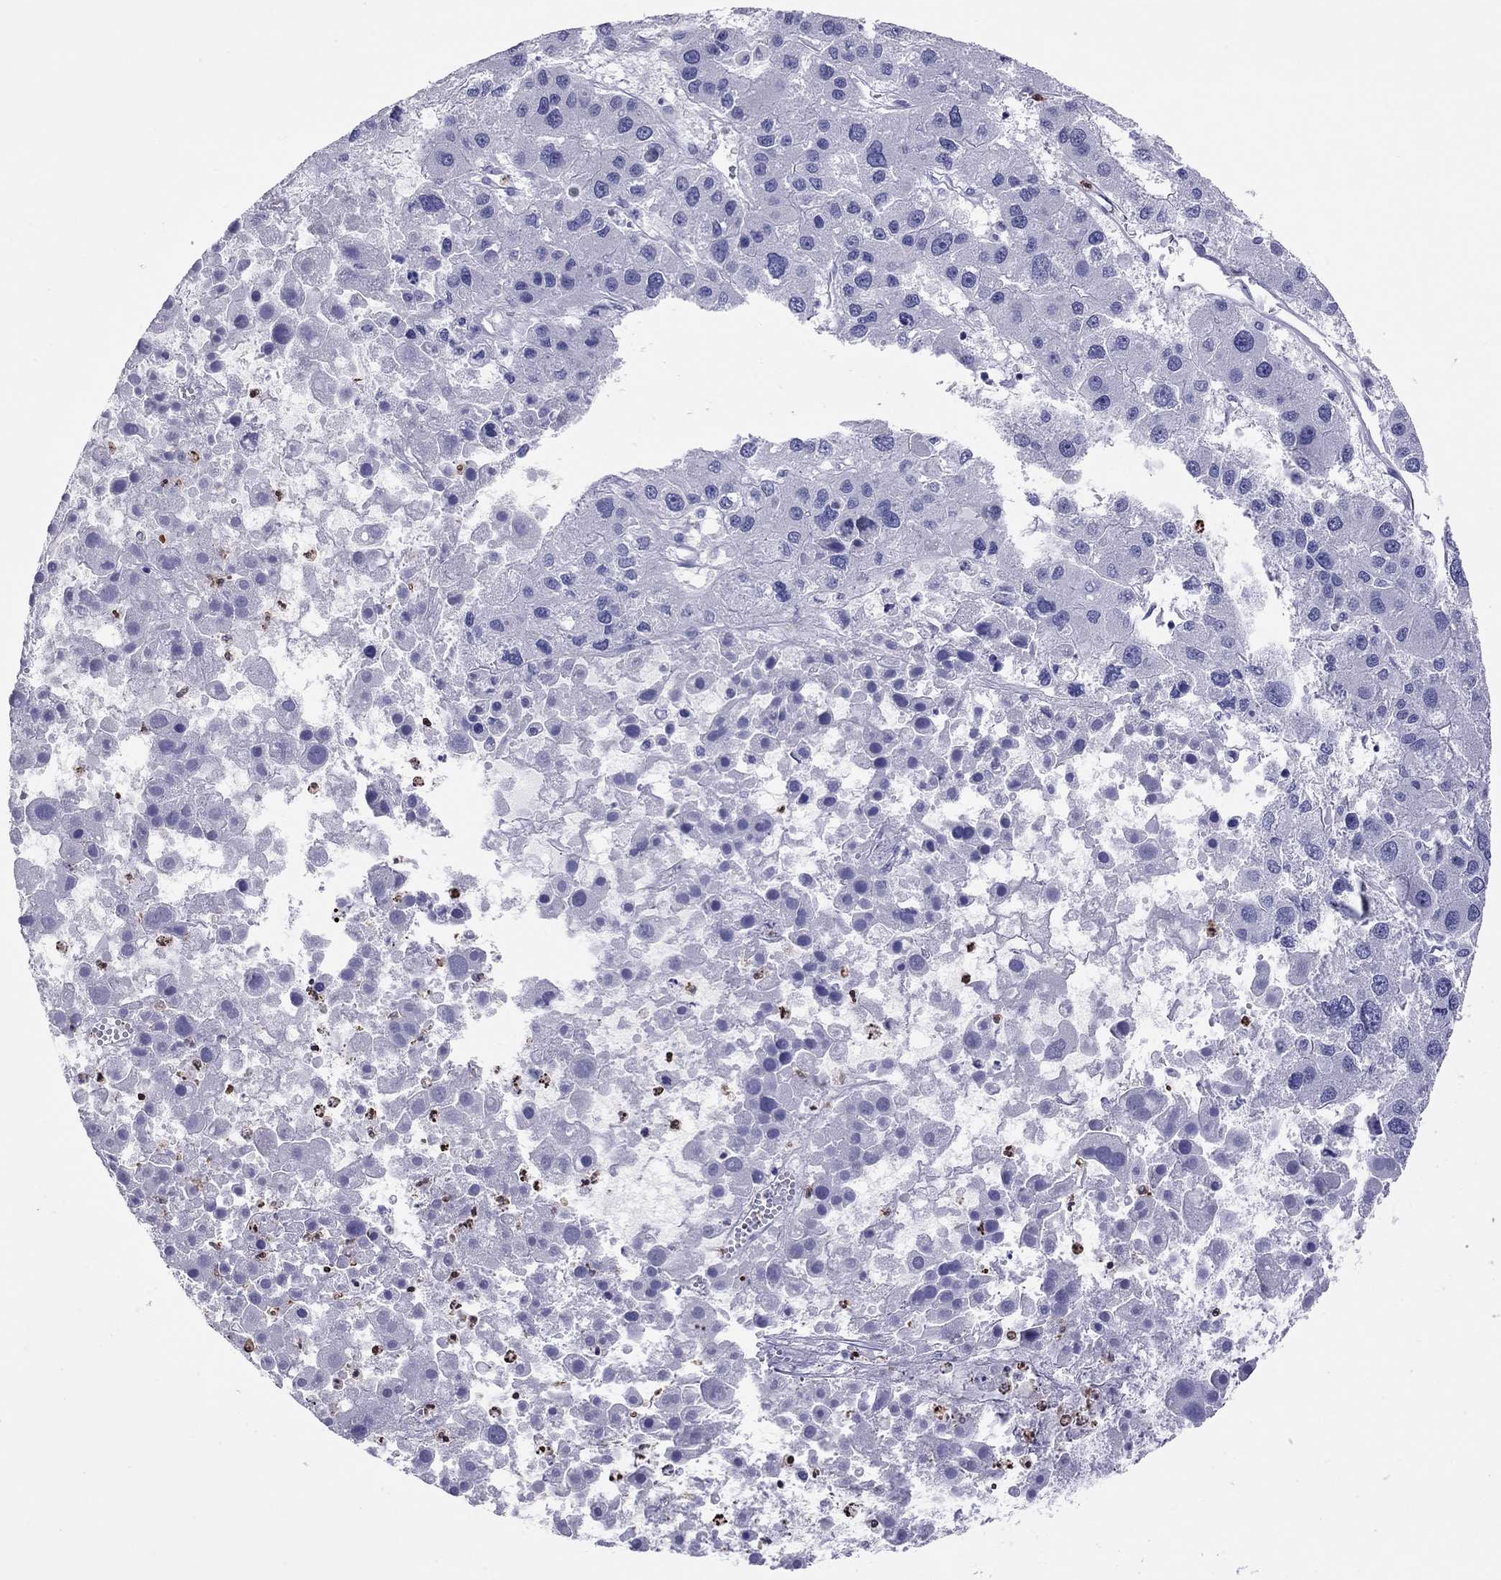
{"staining": {"intensity": "negative", "quantity": "none", "location": "none"}, "tissue": "liver cancer", "cell_type": "Tumor cells", "image_type": "cancer", "snomed": [{"axis": "morphology", "description": "Carcinoma, Hepatocellular, NOS"}, {"axis": "topography", "description": "Liver"}], "caption": "Liver hepatocellular carcinoma was stained to show a protein in brown. There is no significant expression in tumor cells.", "gene": "SLAMF1", "patient": {"sex": "male", "age": 73}}